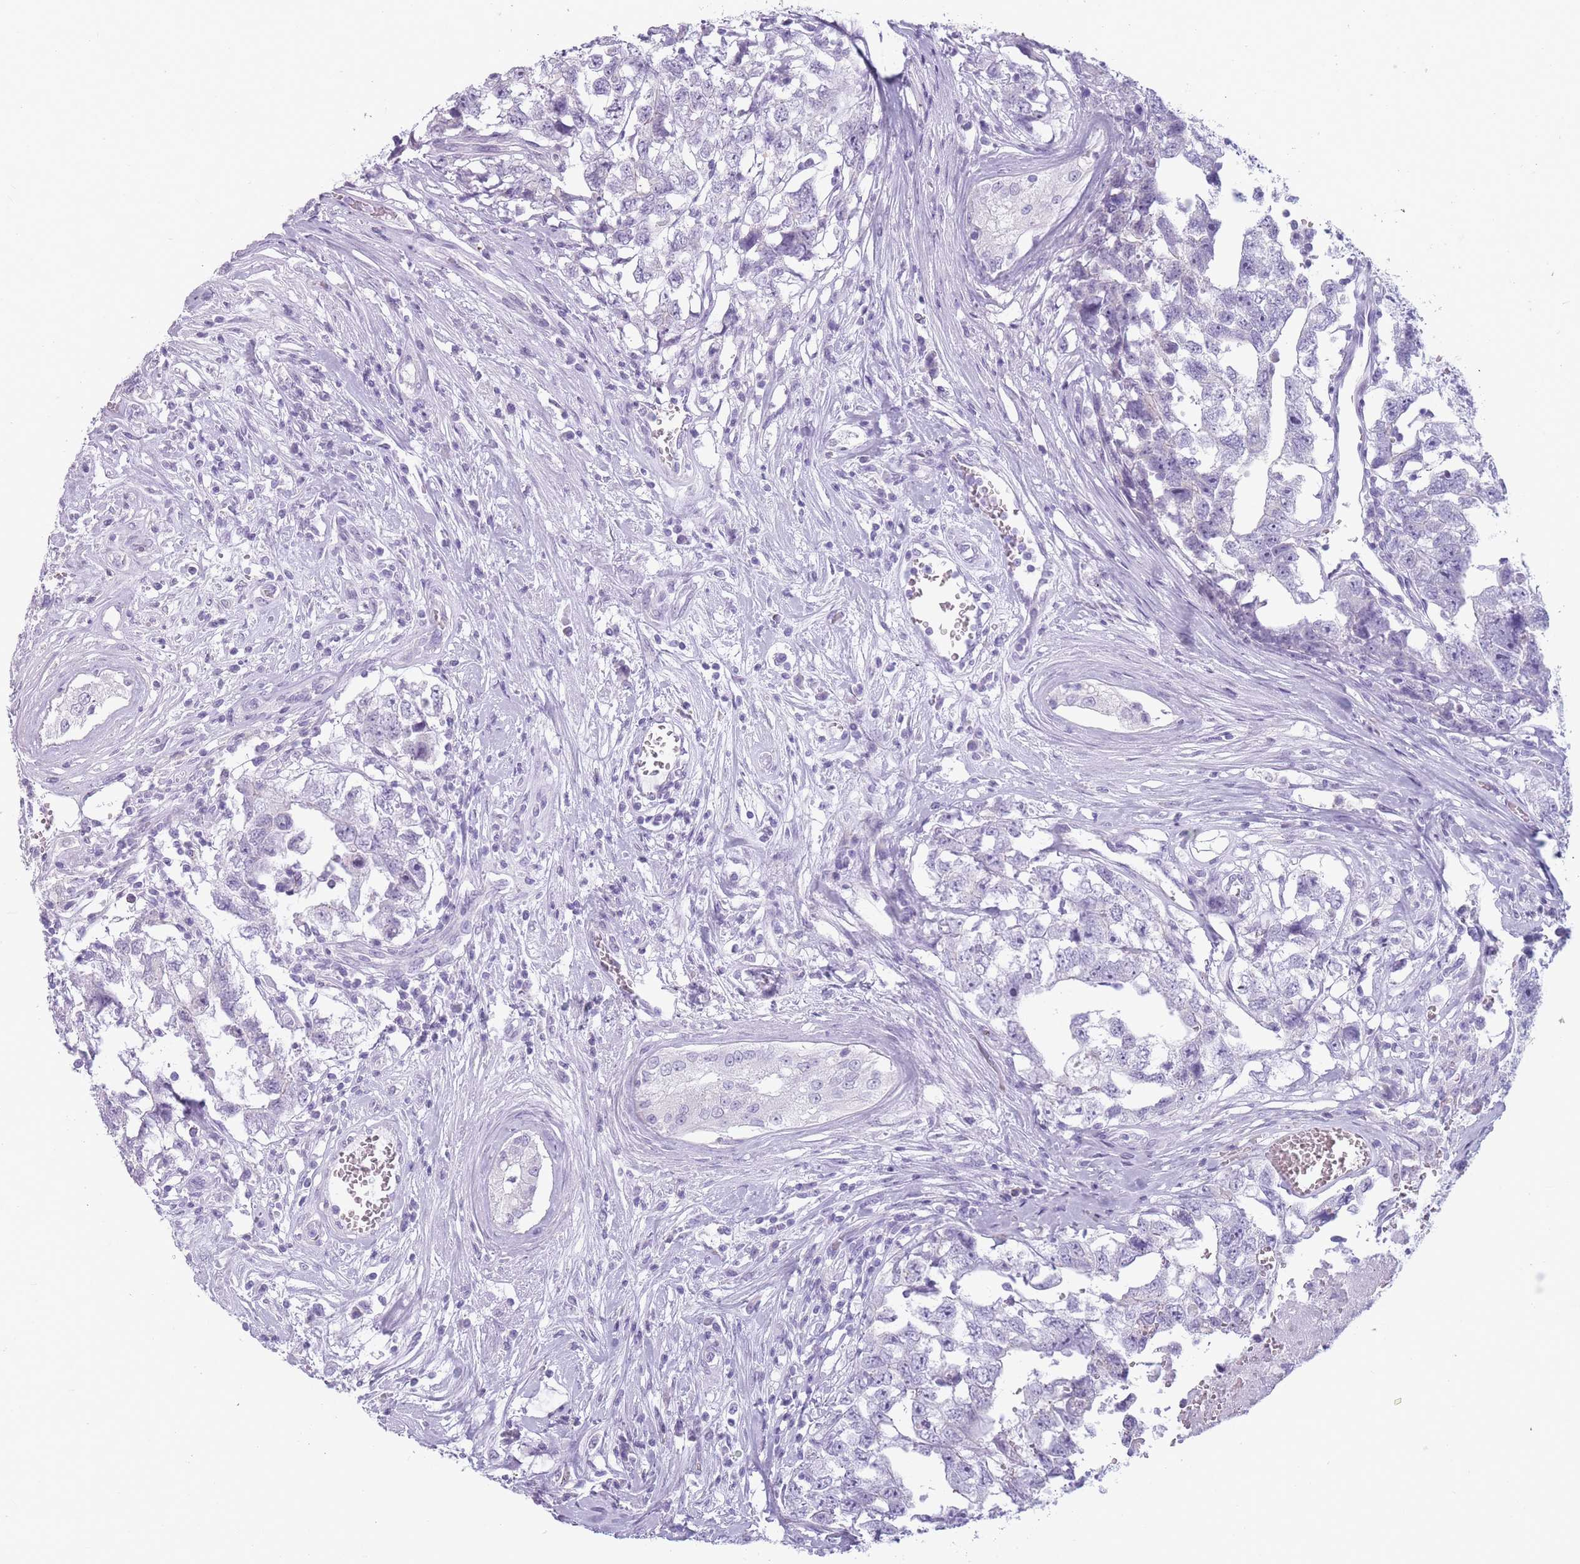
{"staining": {"intensity": "negative", "quantity": "none", "location": "none"}, "tissue": "testis cancer", "cell_type": "Tumor cells", "image_type": "cancer", "snomed": [{"axis": "morphology", "description": "Carcinoma, Embryonal, NOS"}, {"axis": "topography", "description": "Testis"}], "caption": "The image exhibits no staining of tumor cells in embryonal carcinoma (testis). The staining was performed using DAB to visualize the protein expression in brown, while the nuclei were stained in blue with hematoxylin (Magnification: 20x).", "gene": "CCNO", "patient": {"sex": "male", "age": 22}}